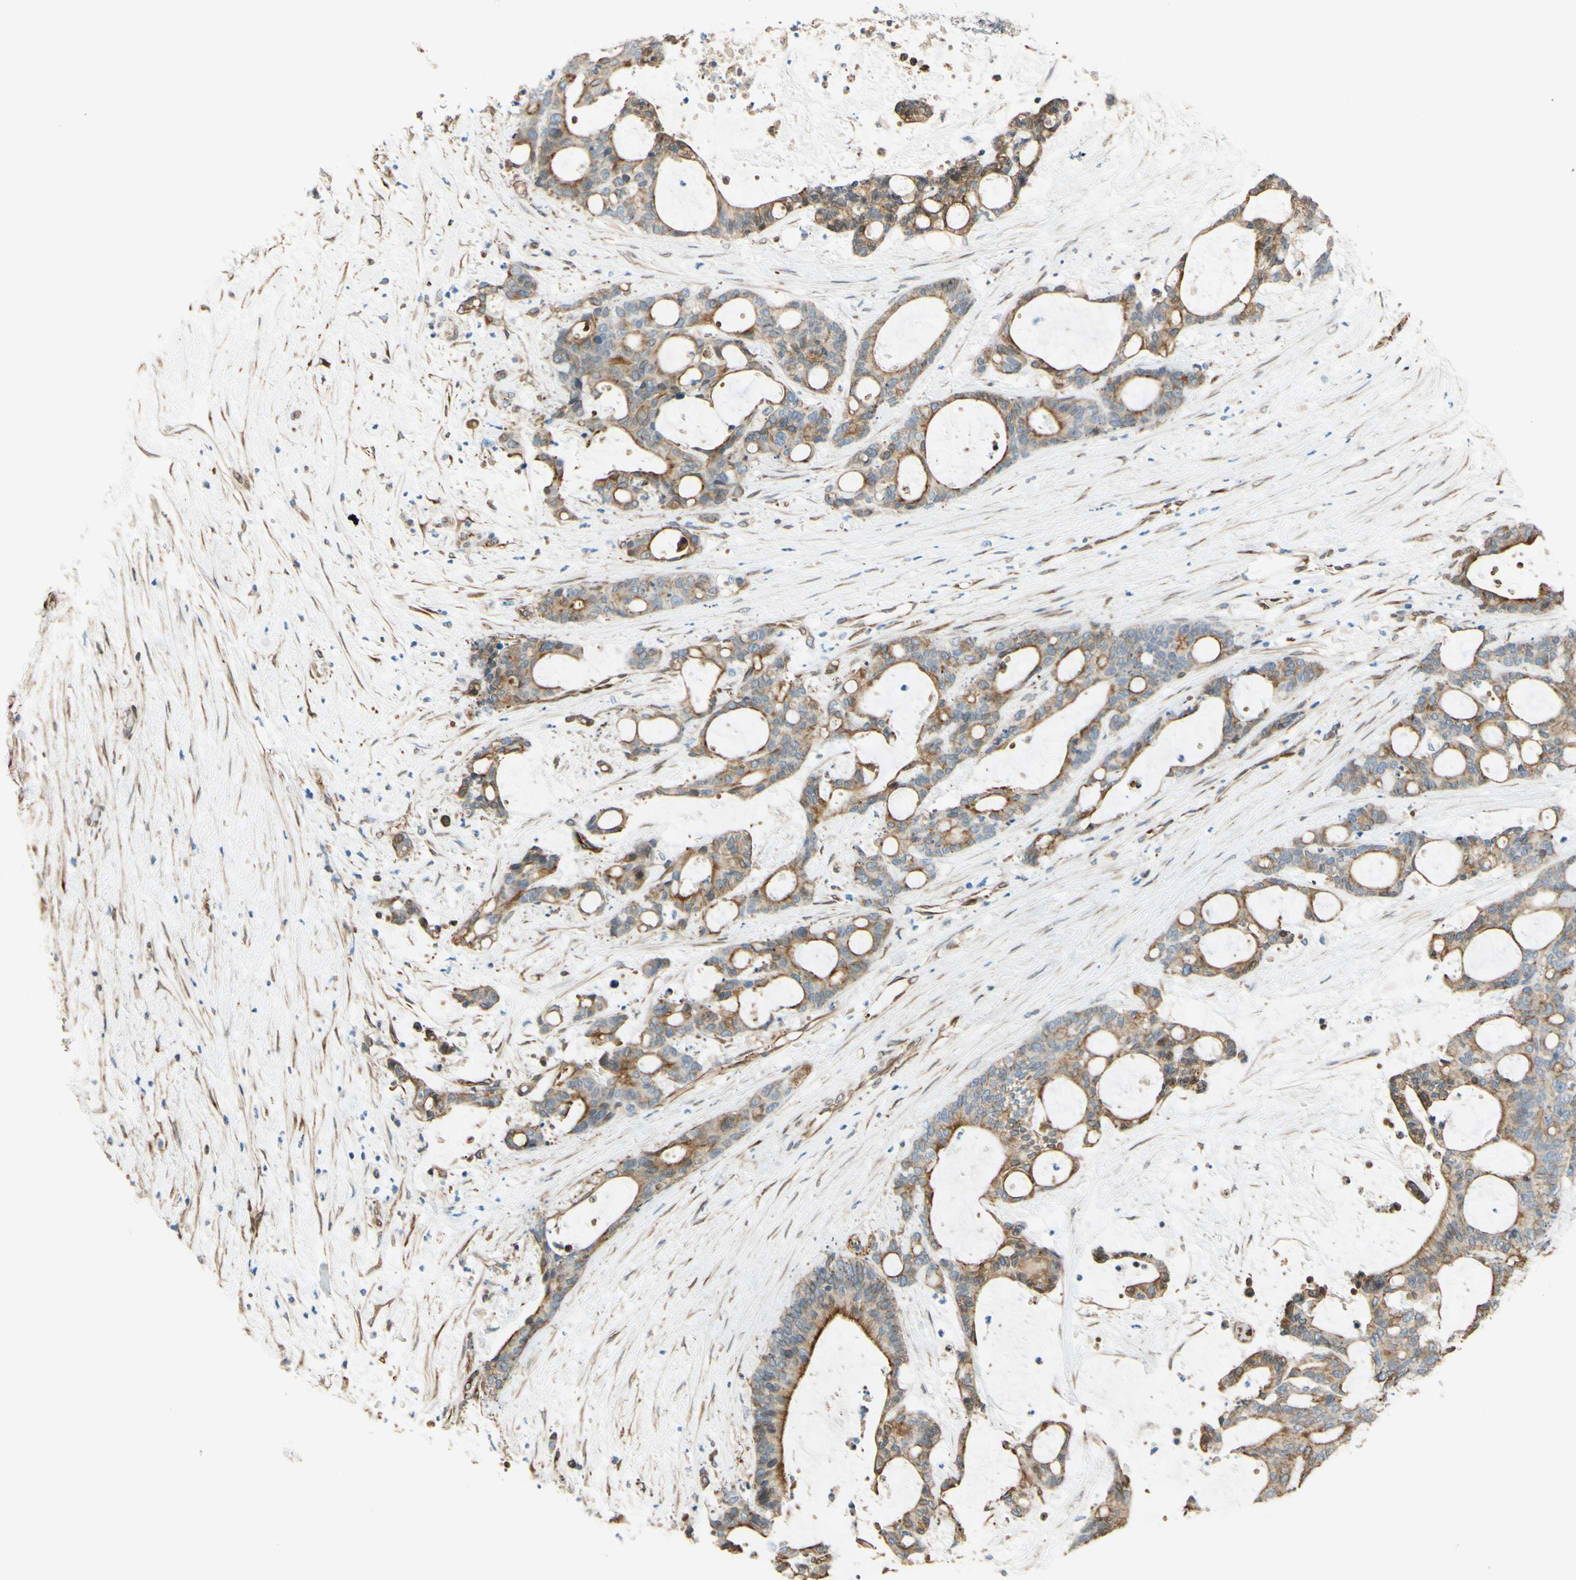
{"staining": {"intensity": "moderate", "quantity": ">75%", "location": "cytoplasmic/membranous"}, "tissue": "liver cancer", "cell_type": "Tumor cells", "image_type": "cancer", "snomed": [{"axis": "morphology", "description": "Cholangiocarcinoma"}, {"axis": "topography", "description": "Liver"}], "caption": "A brown stain highlights moderate cytoplasmic/membranous staining of a protein in human liver cancer (cholangiocarcinoma) tumor cells.", "gene": "ENDOD1", "patient": {"sex": "female", "age": 73}}